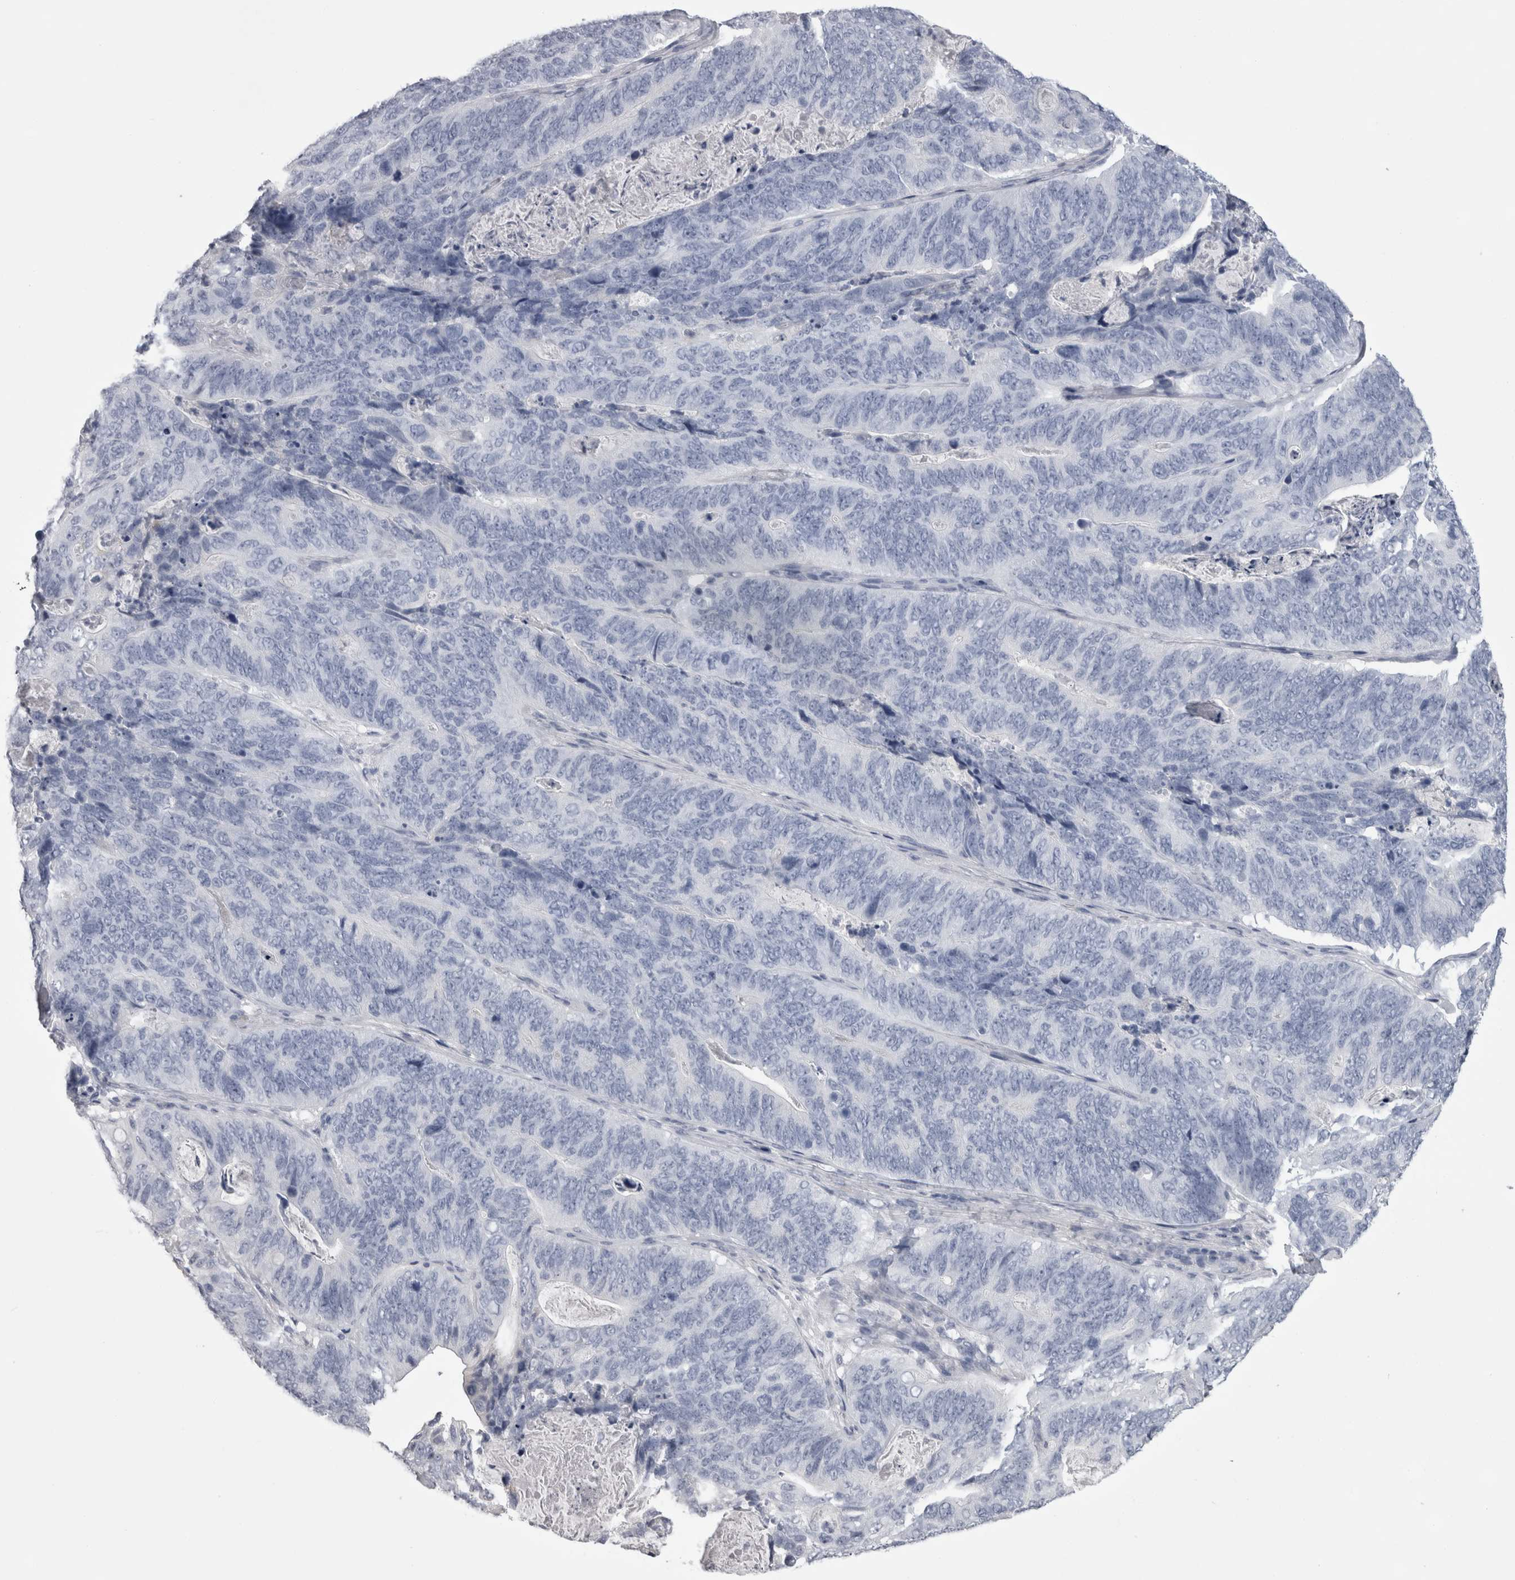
{"staining": {"intensity": "negative", "quantity": "none", "location": "none"}, "tissue": "stomach cancer", "cell_type": "Tumor cells", "image_type": "cancer", "snomed": [{"axis": "morphology", "description": "Normal tissue, NOS"}, {"axis": "morphology", "description": "Adenocarcinoma, NOS"}, {"axis": "topography", "description": "Stomach"}], "caption": "Adenocarcinoma (stomach) stained for a protein using IHC reveals no staining tumor cells.", "gene": "AFMID", "patient": {"sex": "female", "age": 89}}